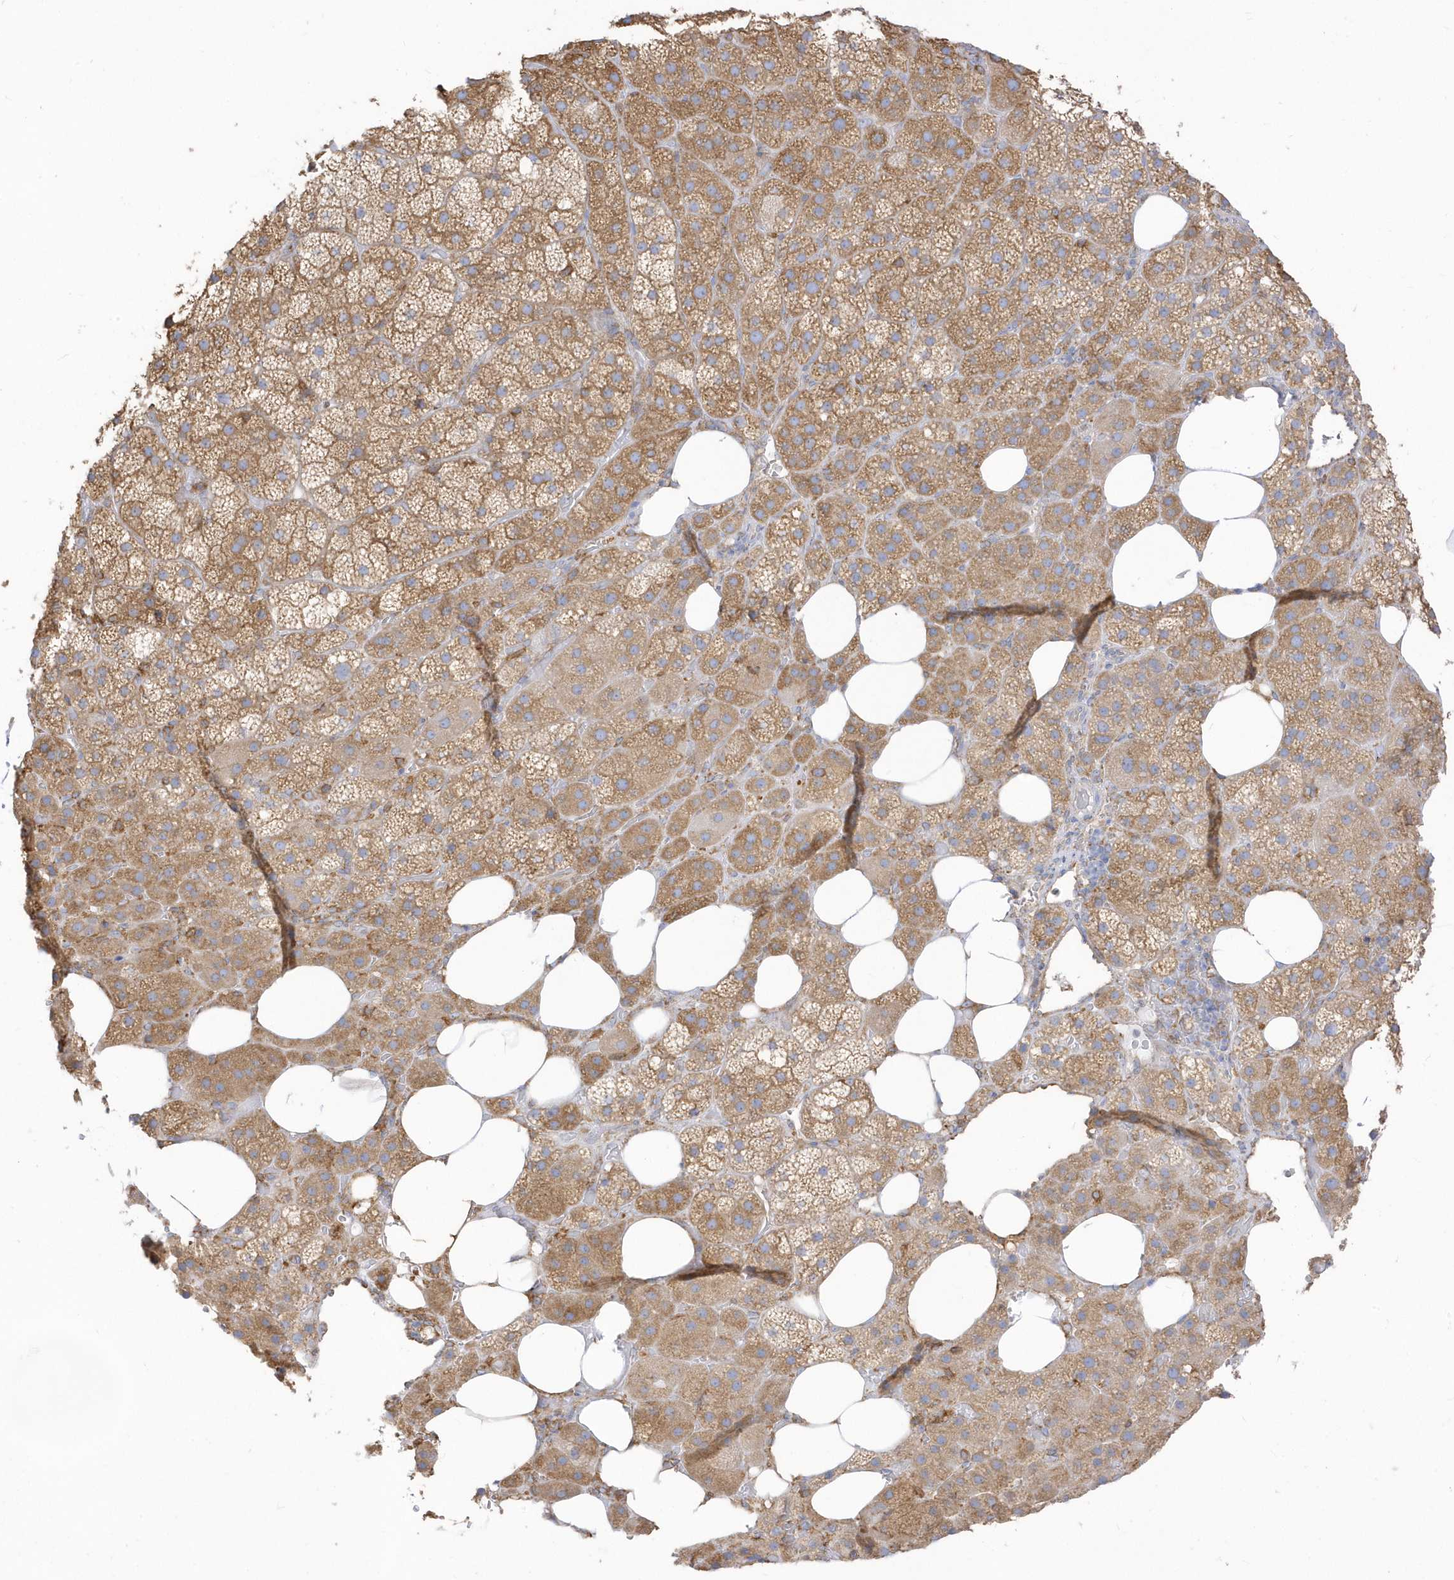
{"staining": {"intensity": "moderate", "quantity": ">75%", "location": "cytoplasmic/membranous"}, "tissue": "adrenal gland", "cell_type": "Glandular cells", "image_type": "normal", "snomed": [{"axis": "morphology", "description": "Normal tissue, NOS"}, {"axis": "topography", "description": "Adrenal gland"}], "caption": "This is an image of immunohistochemistry (IHC) staining of normal adrenal gland, which shows moderate positivity in the cytoplasmic/membranous of glandular cells.", "gene": "PDIA6", "patient": {"sex": "female", "age": 59}}